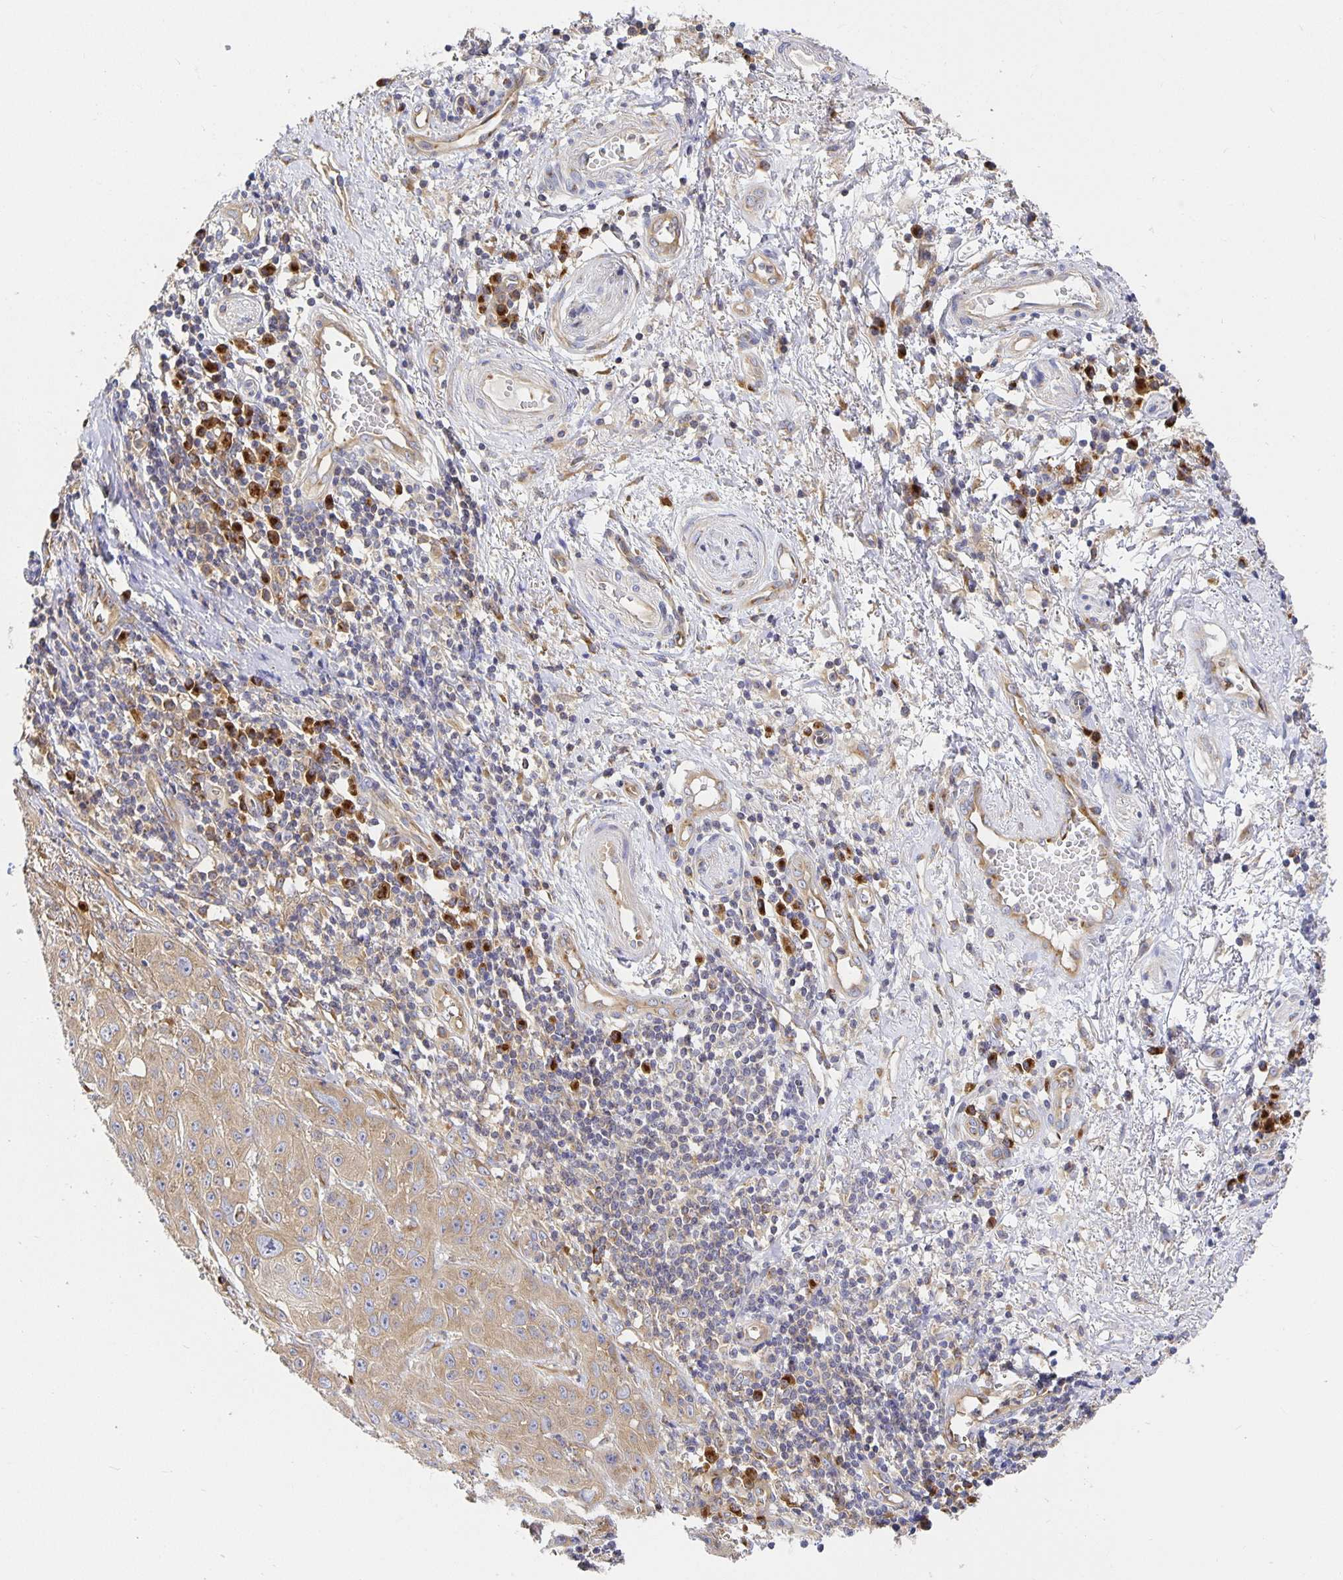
{"staining": {"intensity": "weak", "quantity": ">75%", "location": "cytoplasmic/membranous"}, "tissue": "skin cancer", "cell_type": "Tumor cells", "image_type": "cancer", "snomed": [{"axis": "morphology", "description": "Squamous cell carcinoma, NOS"}, {"axis": "topography", "description": "Skin"}, {"axis": "topography", "description": "Vulva"}], "caption": "Approximately >75% of tumor cells in human skin cancer exhibit weak cytoplasmic/membranous protein staining as visualized by brown immunohistochemical staining.", "gene": "USO1", "patient": {"sex": "female", "age": 71}}